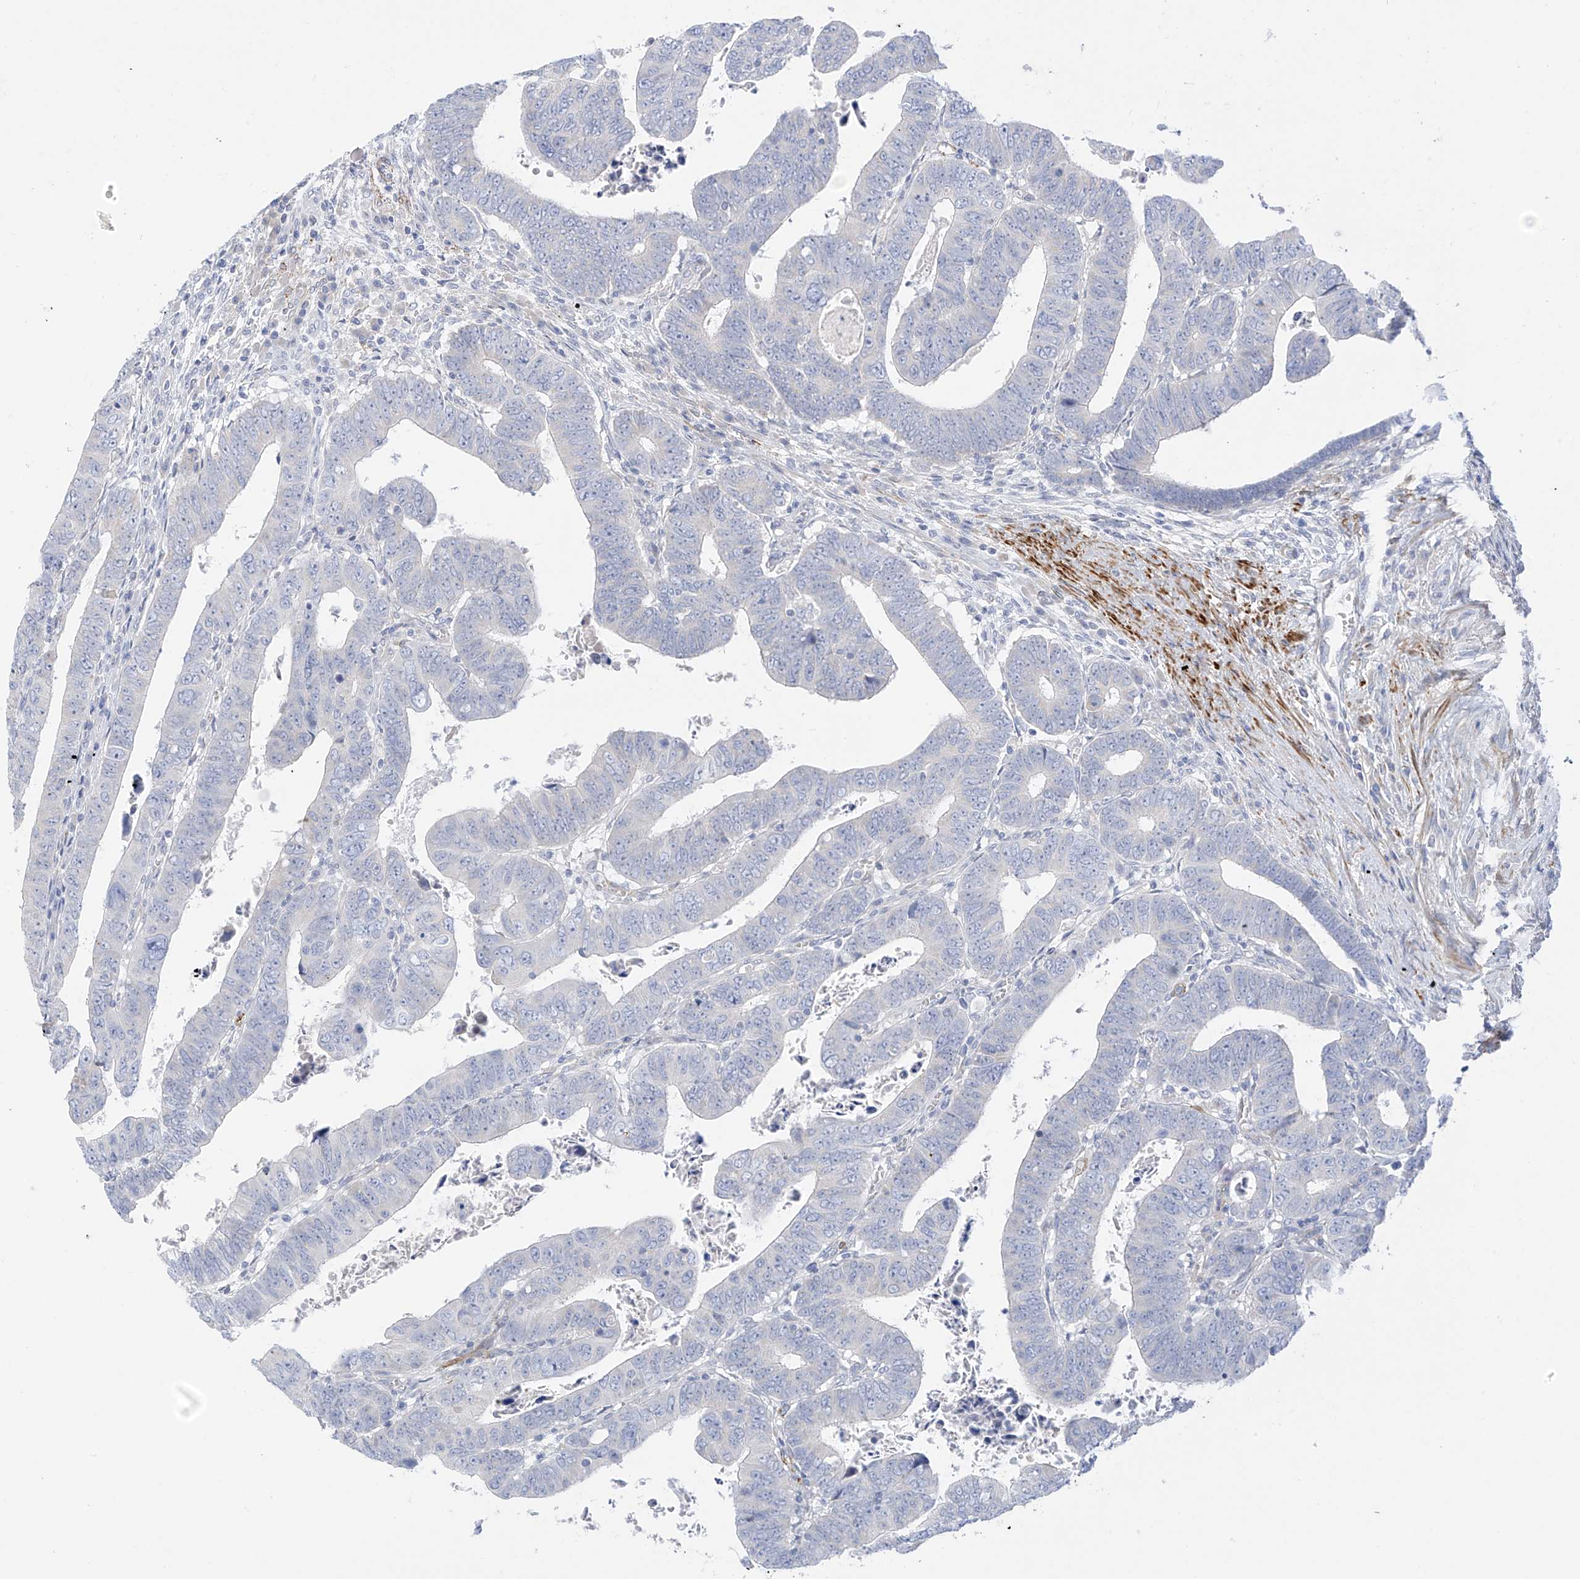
{"staining": {"intensity": "negative", "quantity": "none", "location": "none"}, "tissue": "colorectal cancer", "cell_type": "Tumor cells", "image_type": "cancer", "snomed": [{"axis": "morphology", "description": "Normal tissue, NOS"}, {"axis": "morphology", "description": "Adenocarcinoma, NOS"}, {"axis": "topography", "description": "Rectum"}], "caption": "DAB immunohistochemical staining of colorectal adenocarcinoma exhibits no significant expression in tumor cells.", "gene": "ST3GAL5", "patient": {"sex": "female", "age": 65}}